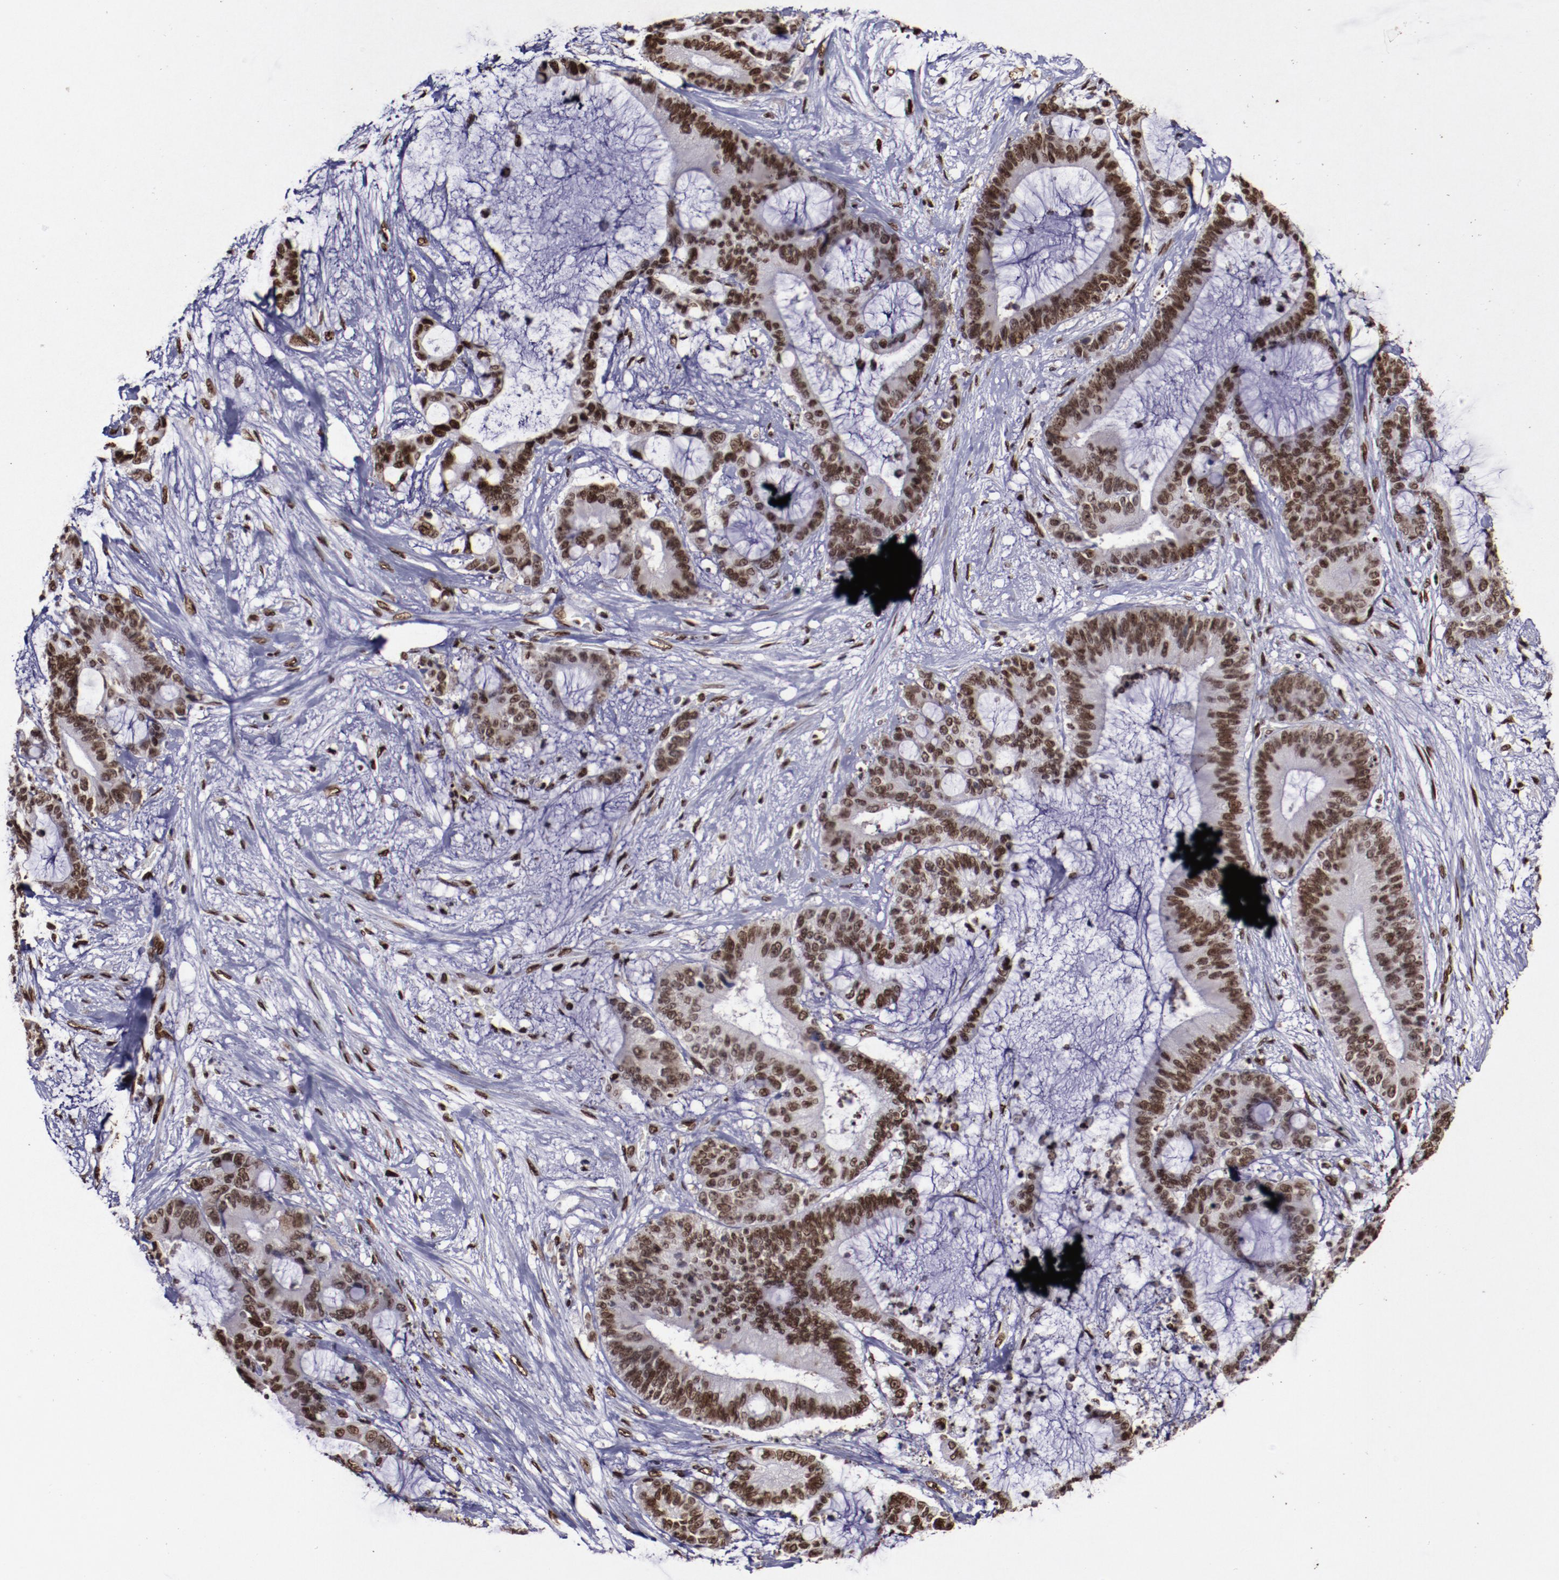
{"staining": {"intensity": "strong", "quantity": ">75%", "location": "nuclear"}, "tissue": "liver cancer", "cell_type": "Tumor cells", "image_type": "cancer", "snomed": [{"axis": "morphology", "description": "Cholangiocarcinoma"}, {"axis": "topography", "description": "Liver"}], "caption": "High-power microscopy captured an immunohistochemistry (IHC) photomicrograph of cholangiocarcinoma (liver), revealing strong nuclear expression in about >75% of tumor cells. (IHC, brightfield microscopy, high magnification).", "gene": "APEX1", "patient": {"sex": "female", "age": 73}}